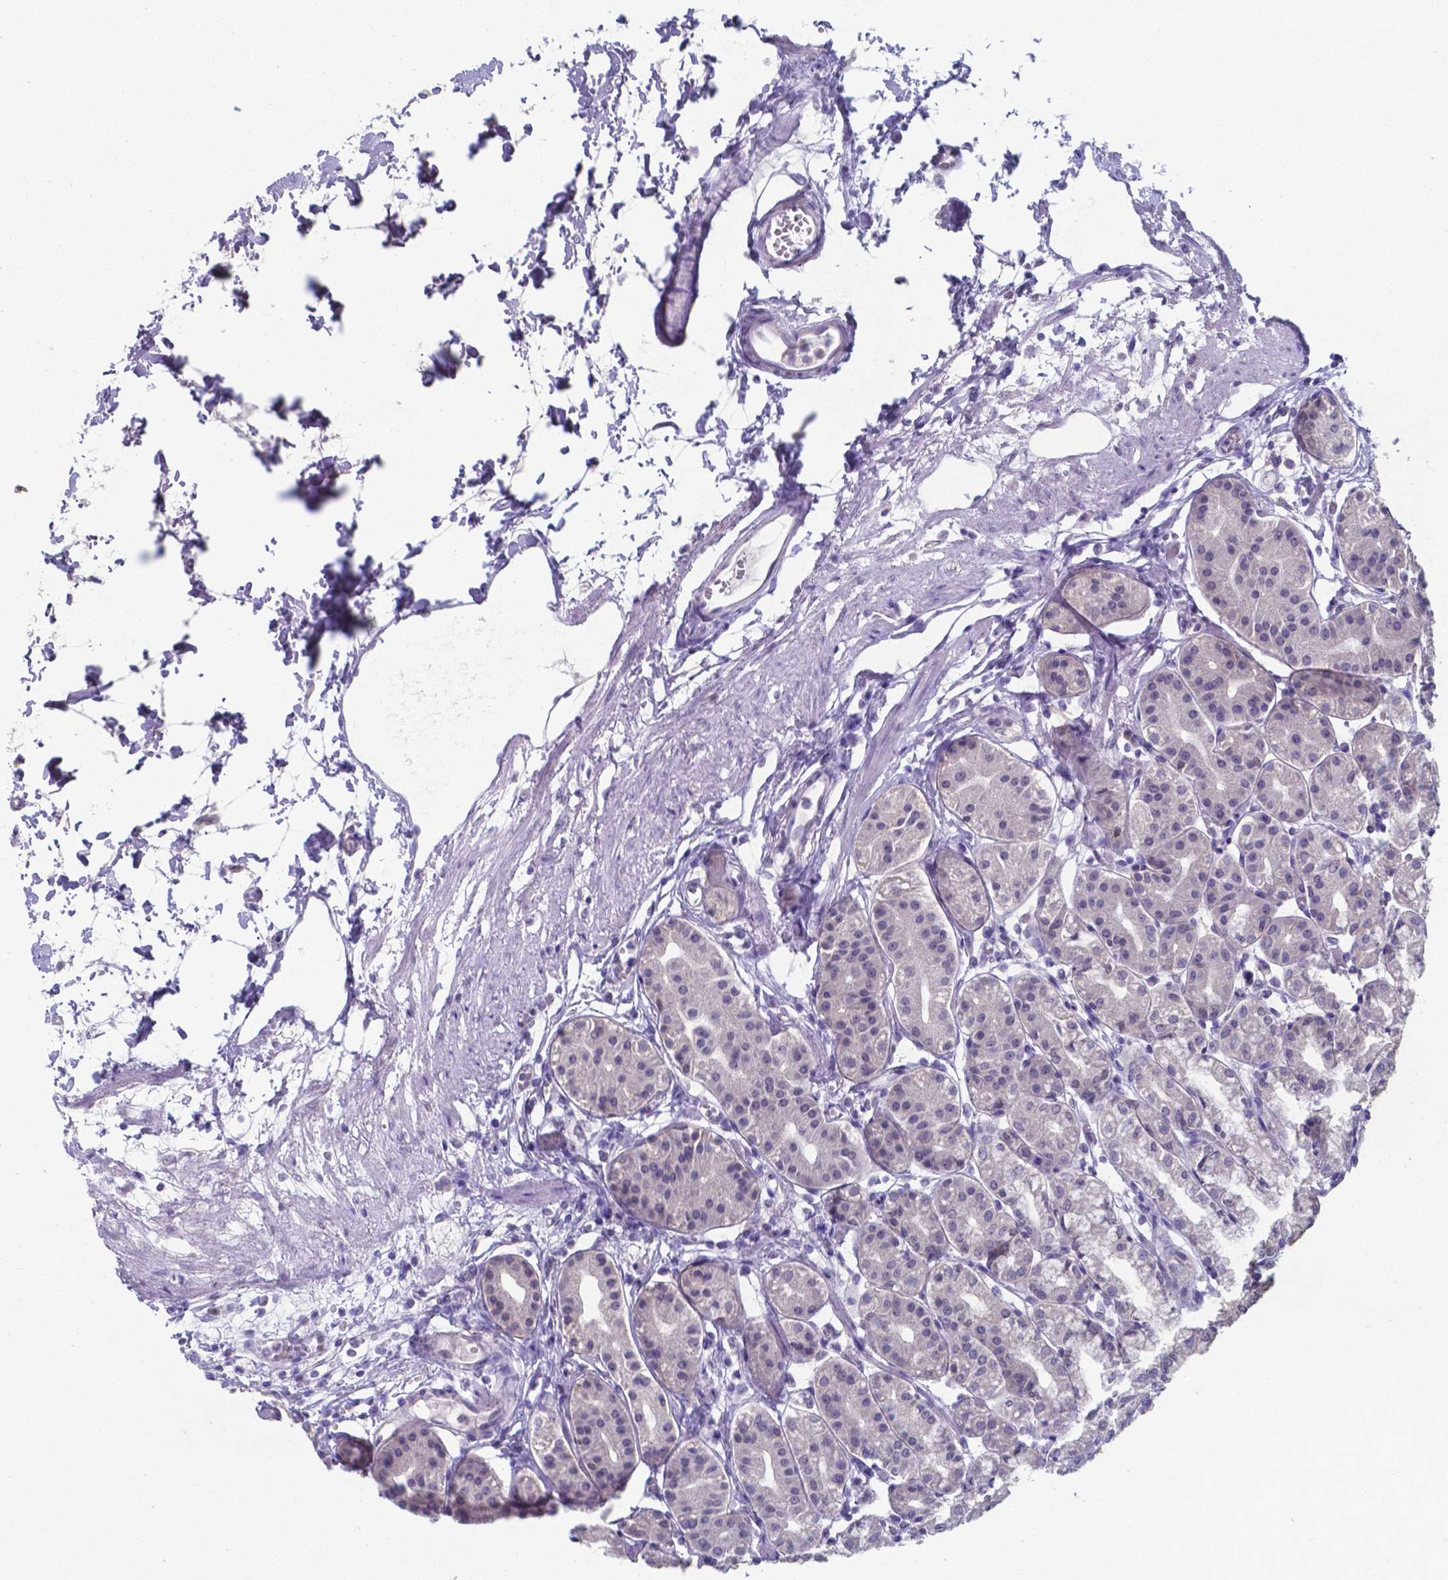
{"staining": {"intensity": "negative", "quantity": "none", "location": "none"}, "tissue": "stomach", "cell_type": "Glandular cells", "image_type": "normal", "snomed": [{"axis": "morphology", "description": "Normal tissue, NOS"}, {"axis": "topography", "description": "Skeletal muscle"}, {"axis": "topography", "description": "Stomach"}], "caption": "Immunohistochemistry histopathology image of normal stomach: stomach stained with DAB (3,3'-diaminobenzidine) shows no significant protein staining in glandular cells.", "gene": "UBE2E2", "patient": {"sex": "female", "age": 57}}